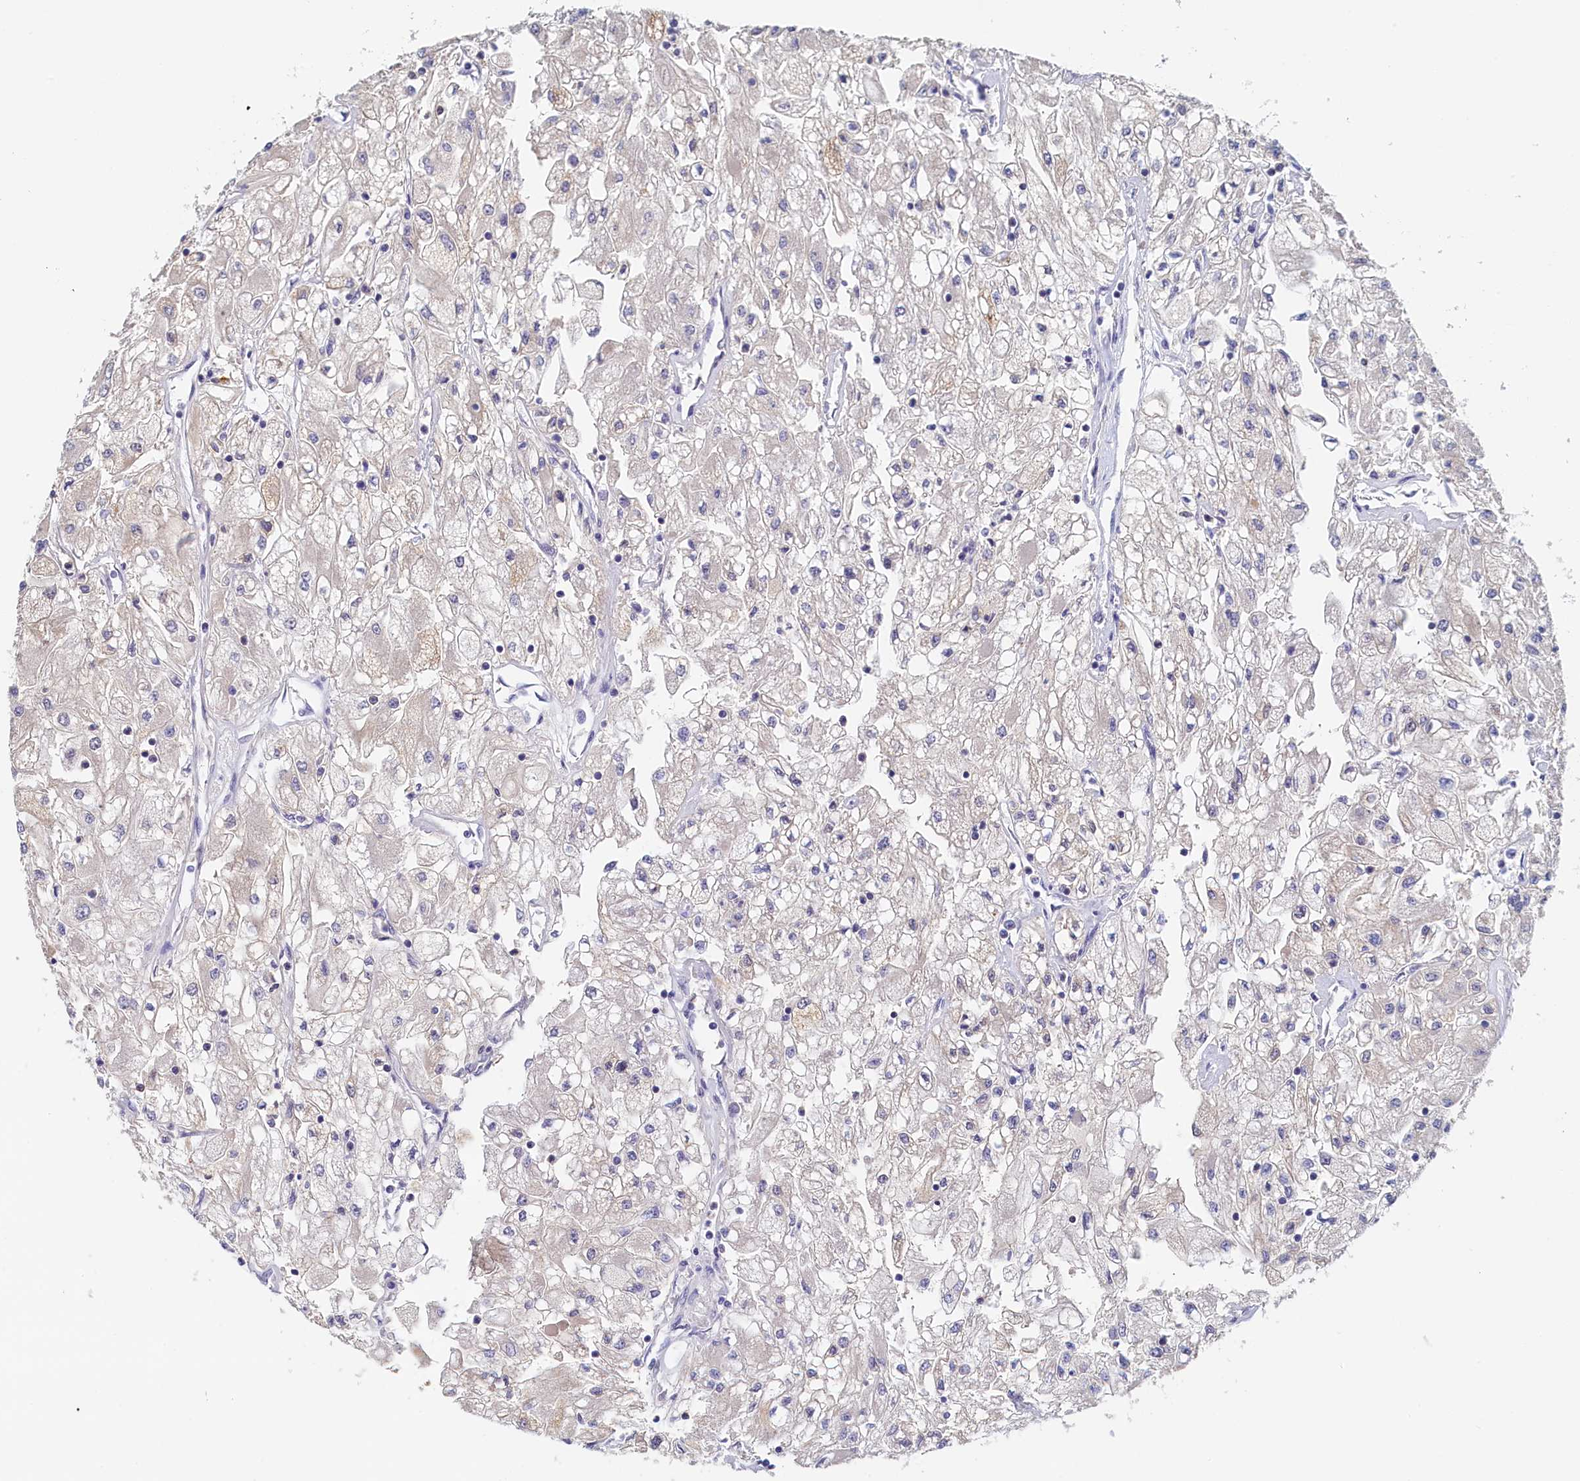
{"staining": {"intensity": "weak", "quantity": "<25%", "location": "cytoplasmic/membranous"}, "tissue": "renal cancer", "cell_type": "Tumor cells", "image_type": "cancer", "snomed": [{"axis": "morphology", "description": "Adenocarcinoma, NOS"}, {"axis": "topography", "description": "Kidney"}], "caption": "The photomicrograph reveals no staining of tumor cells in renal cancer.", "gene": "MOSPD3", "patient": {"sex": "male", "age": 80}}